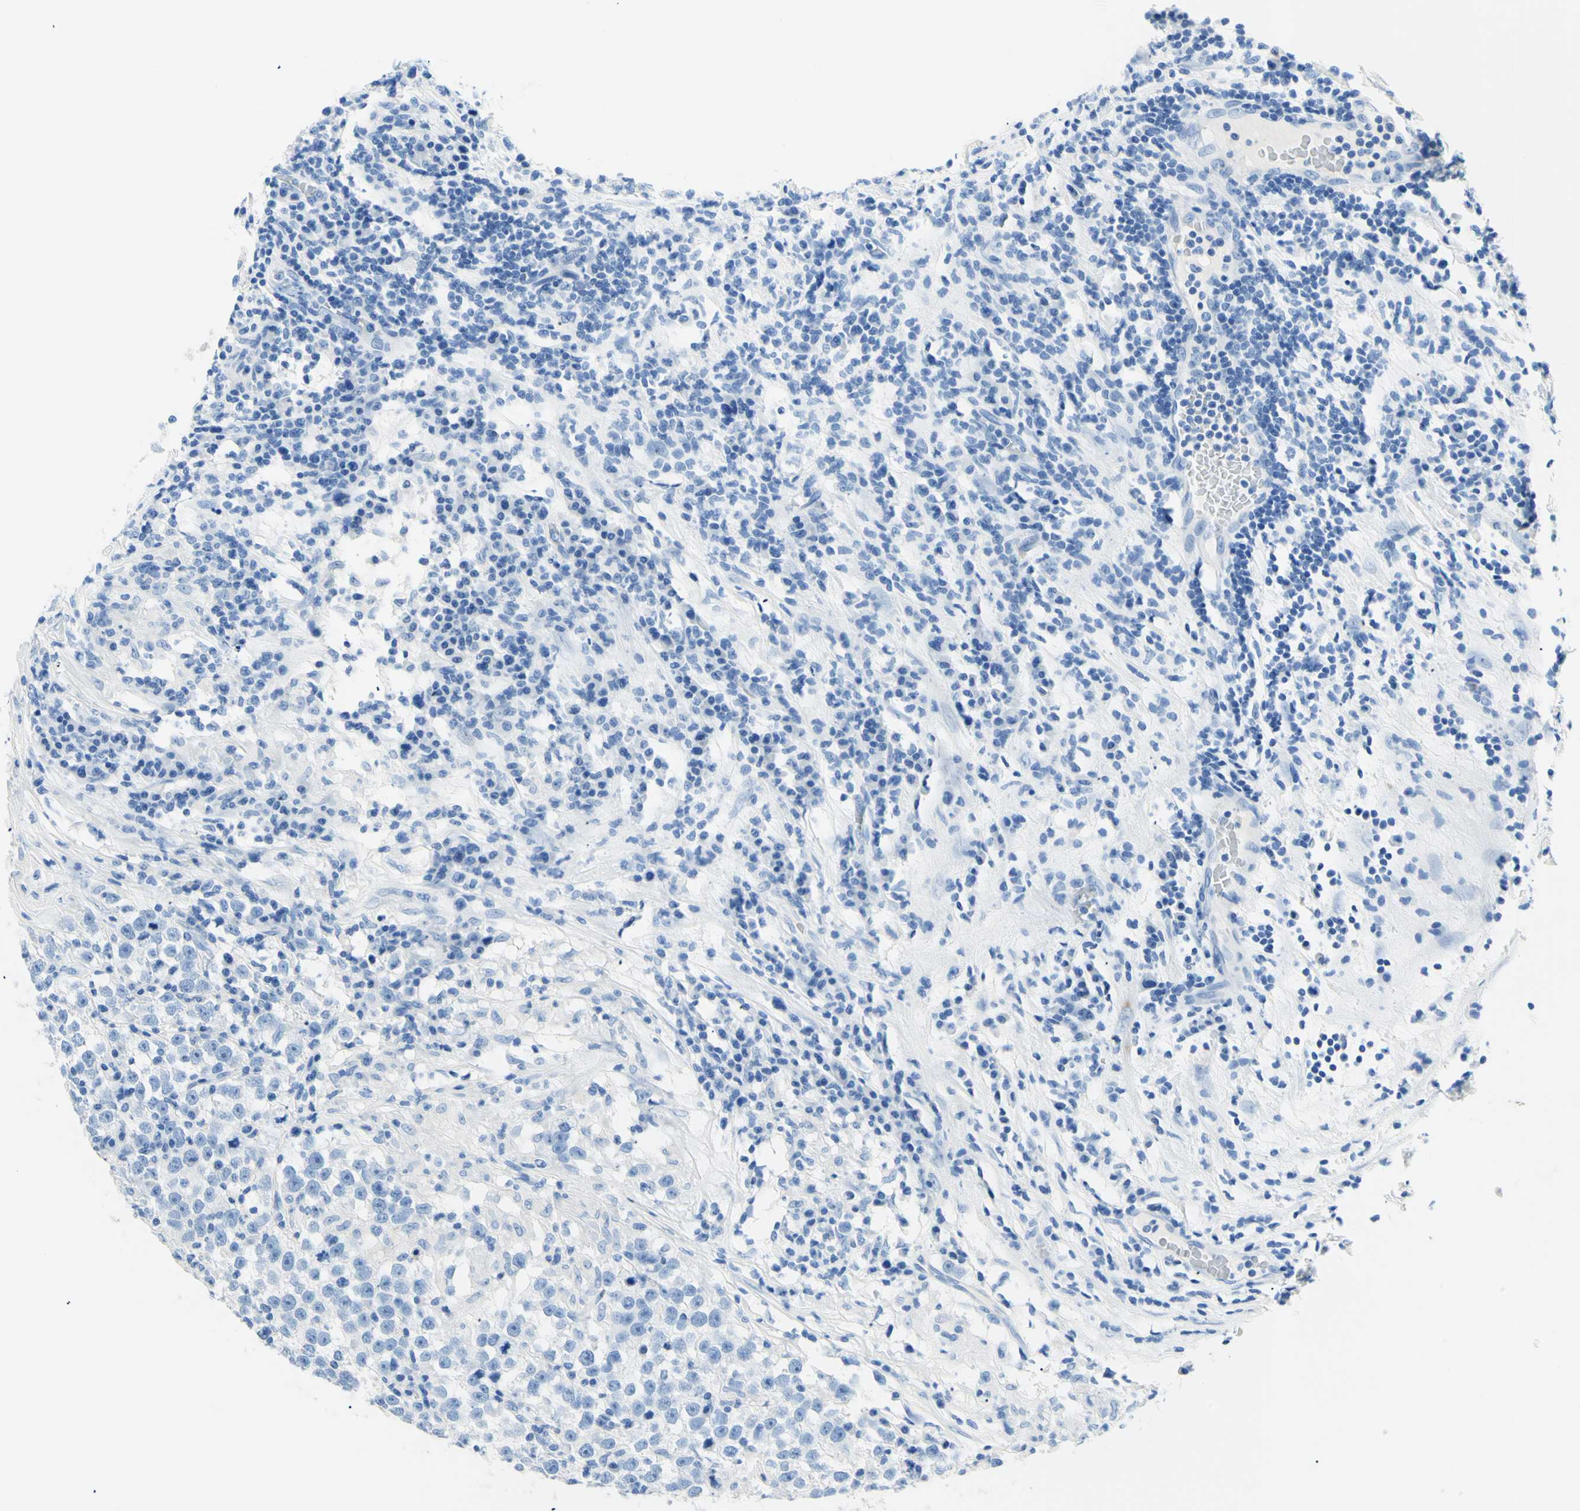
{"staining": {"intensity": "negative", "quantity": "none", "location": "none"}, "tissue": "testis cancer", "cell_type": "Tumor cells", "image_type": "cancer", "snomed": [{"axis": "morphology", "description": "Seminoma, NOS"}, {"axis": "topography", "description": "Testis"}], "caption": "There is no significant staining in tumor cells of seminoma (testis).", "gene": "MYH2", "patient": {"sex": "male", "age": 43}}